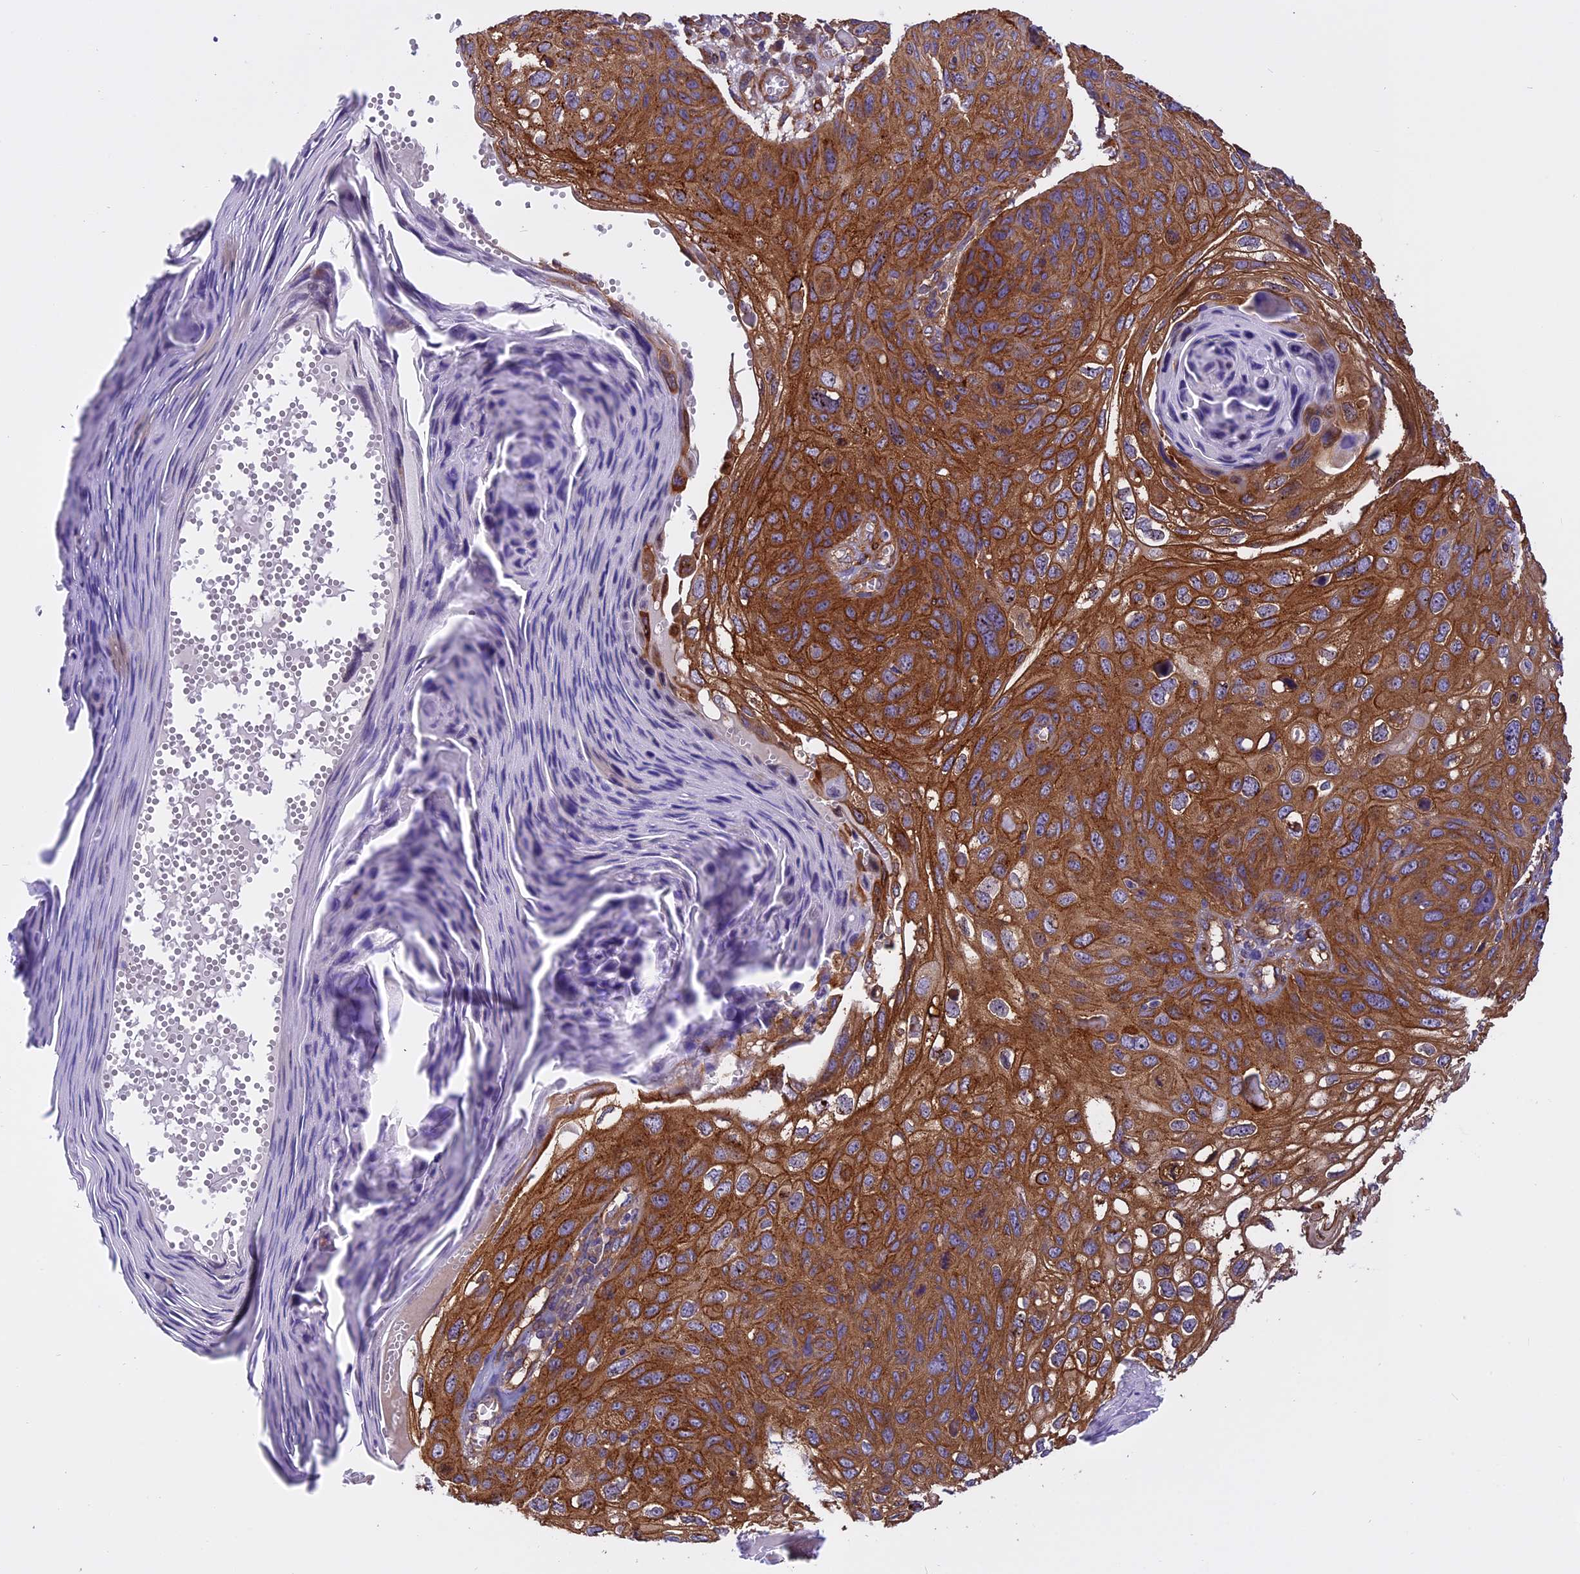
{"staining": {"intensity": "strong", "quantity": ">75%", "location": "cytoplasmic/membranous"}, "tissue": "skin cancer", "cell_type": "Tumor cells", "image_type": "cancer", "snomed": [{"axis": "morphology", "description": "Squamous cell carcinoma, NOS"}, {"axis": "topography", "description": "Skin"}], "caption": "Human squamous cell carcinoma (skin) stained with a brown dye reveals strong cytoplasmic/membranous positive positivity in about >75% of tumor cells.", "gene": "EHBP1L1", "patient": {"sex": "female", "age": 90}}